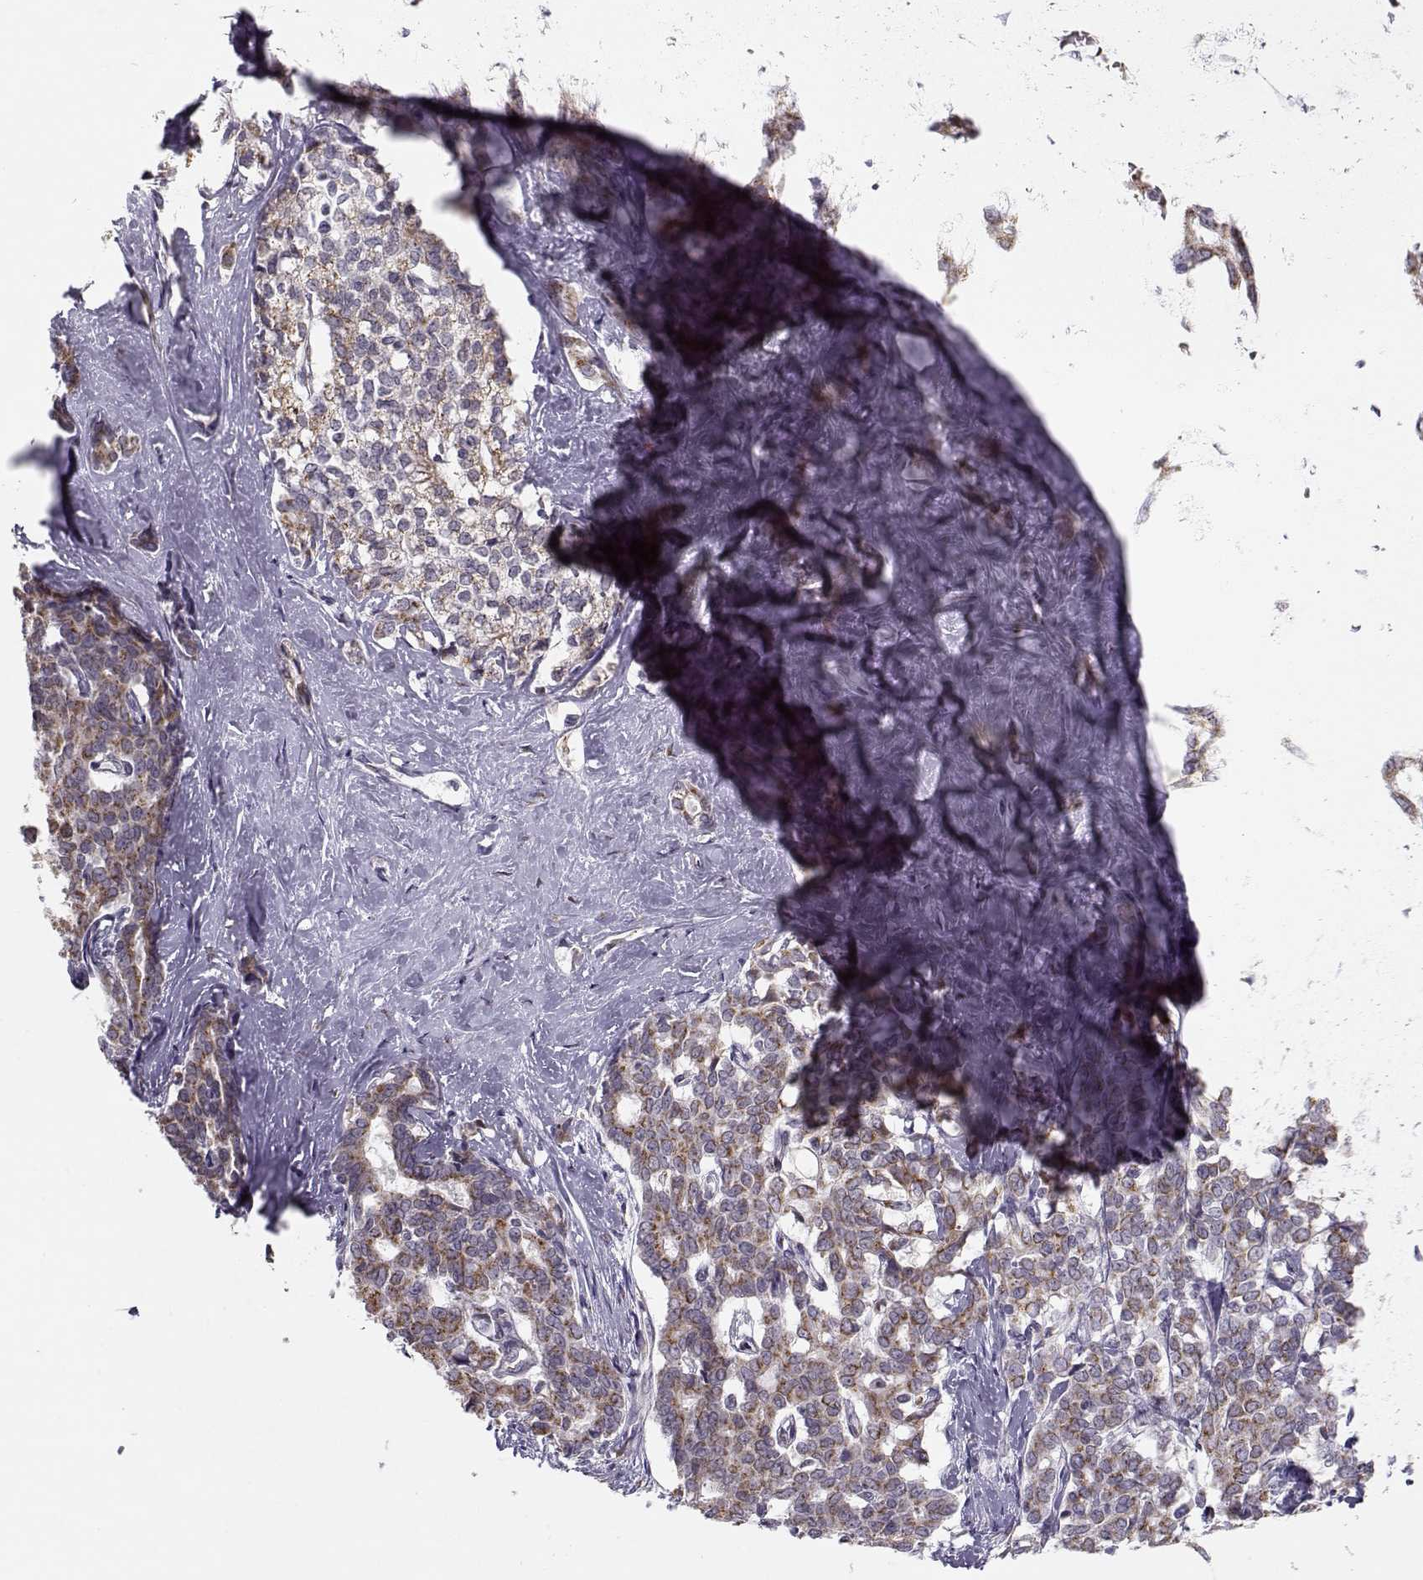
{"staining": {"intensity": "moderate", "quantity": ">75%", "location": "cytoplasmic/membranous"}, "tissue": "liver cancer", "cell_type": "Tumor cells", "image_type": "cancer", "snomed": [{"axis": "morphology", "description": "Cholangiocarcinoma"}, {"axis": "topography", "description": "Liver"}], "caption": "DAB immunohistochemical staining of human liver cancer (cholangiocarcinoma) shows moderate cytoplasmic/membranous protein expression in about >75% of tumor cells.", "gene": "SLC4A5", "patient": {"sex": "female", "age": 47}}